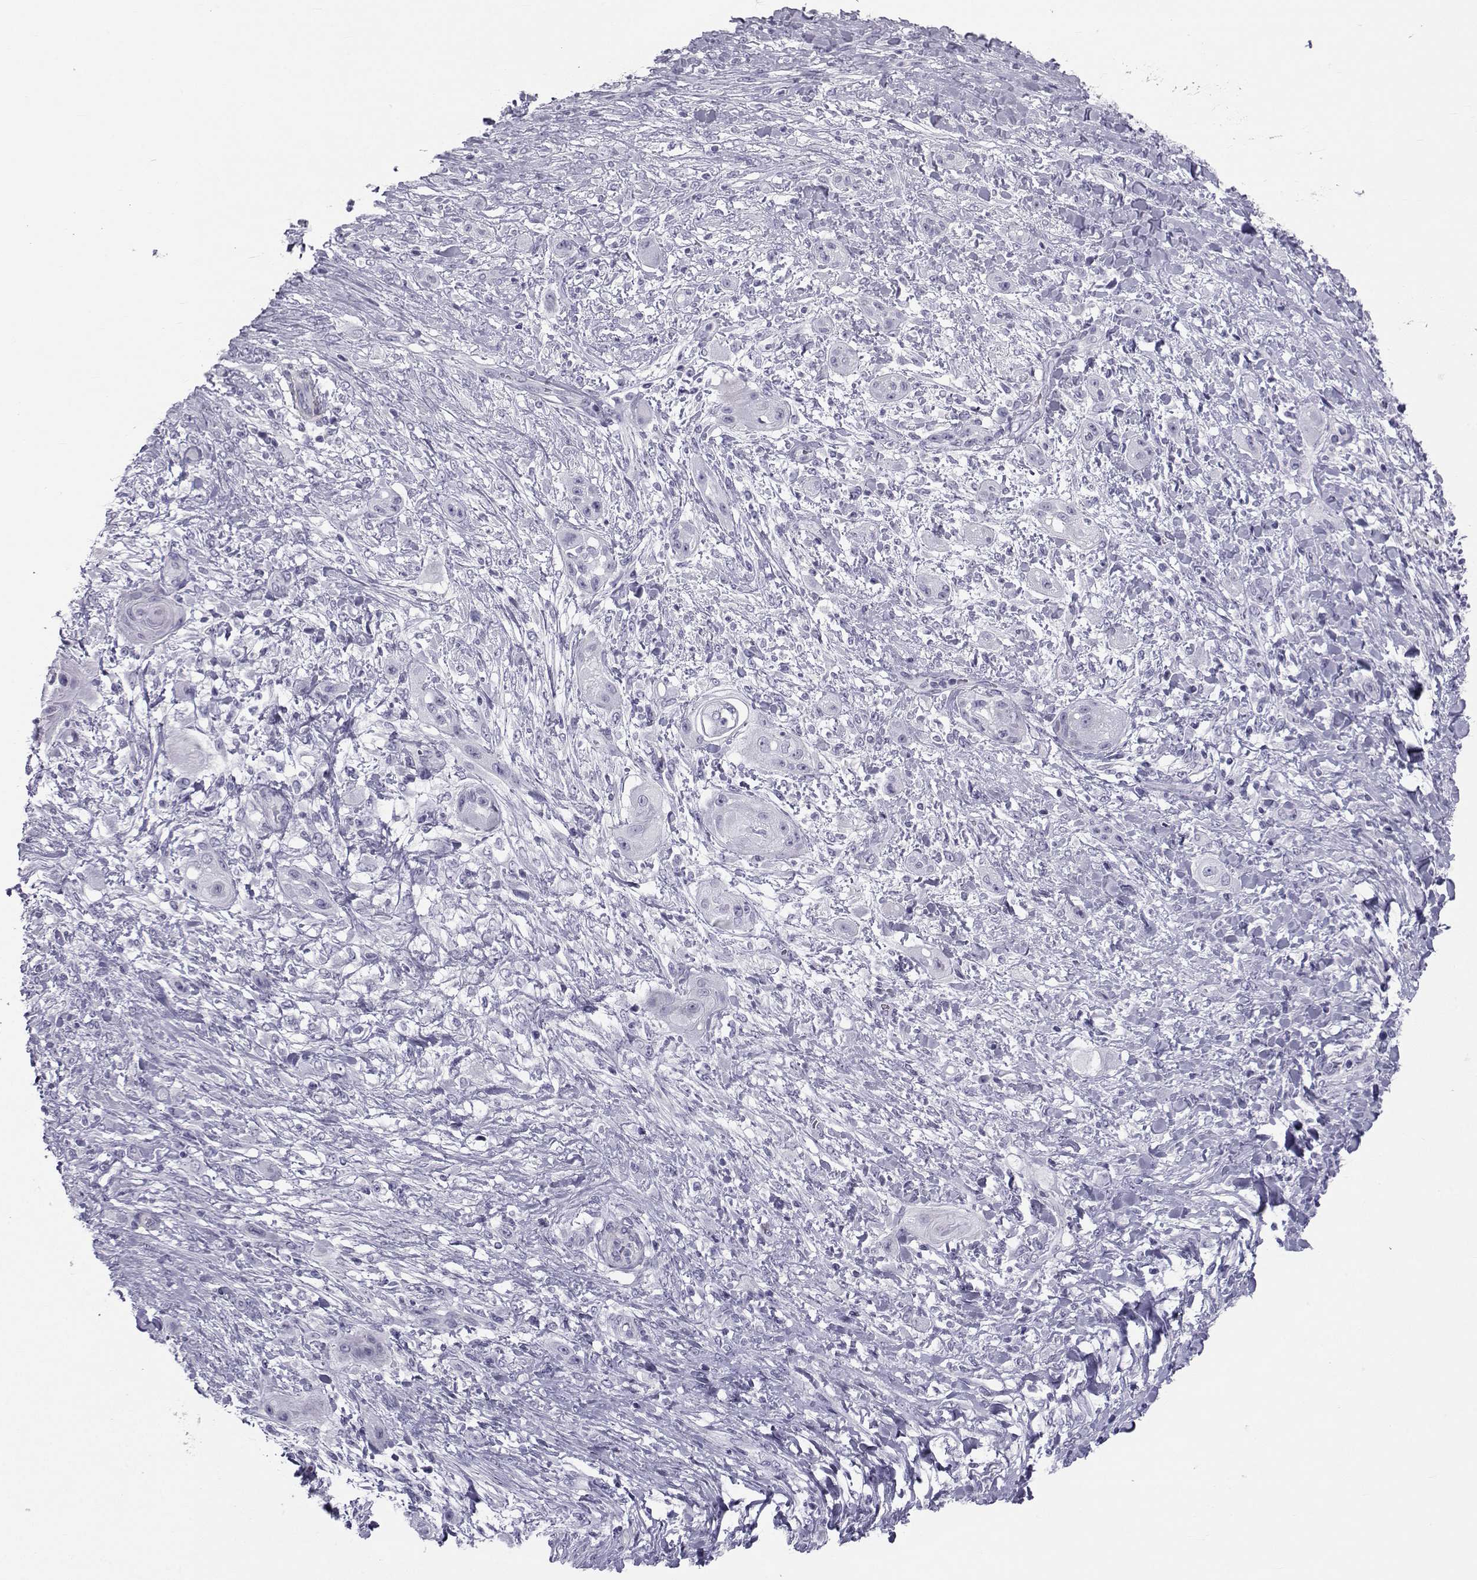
{"staining": {"intensity": "negative", "quantity": "none", "location": "none"}, "tissue": "skin cancer", "cell_type": "Tumor cells", "image_type": "cancer", "snomed": [{"axis": "morphology", "description": "Squamous cell carcinoma, NOS"}, {"axis": "topography", "description": "Skin"}], "caption": "A photomicrograph of squamous cell carcinoma (skin) stained for a protein reveals no brown staining in tumor cells.", "gene": "SPANXD", "patient": {"sex": "male", "age": 62}}